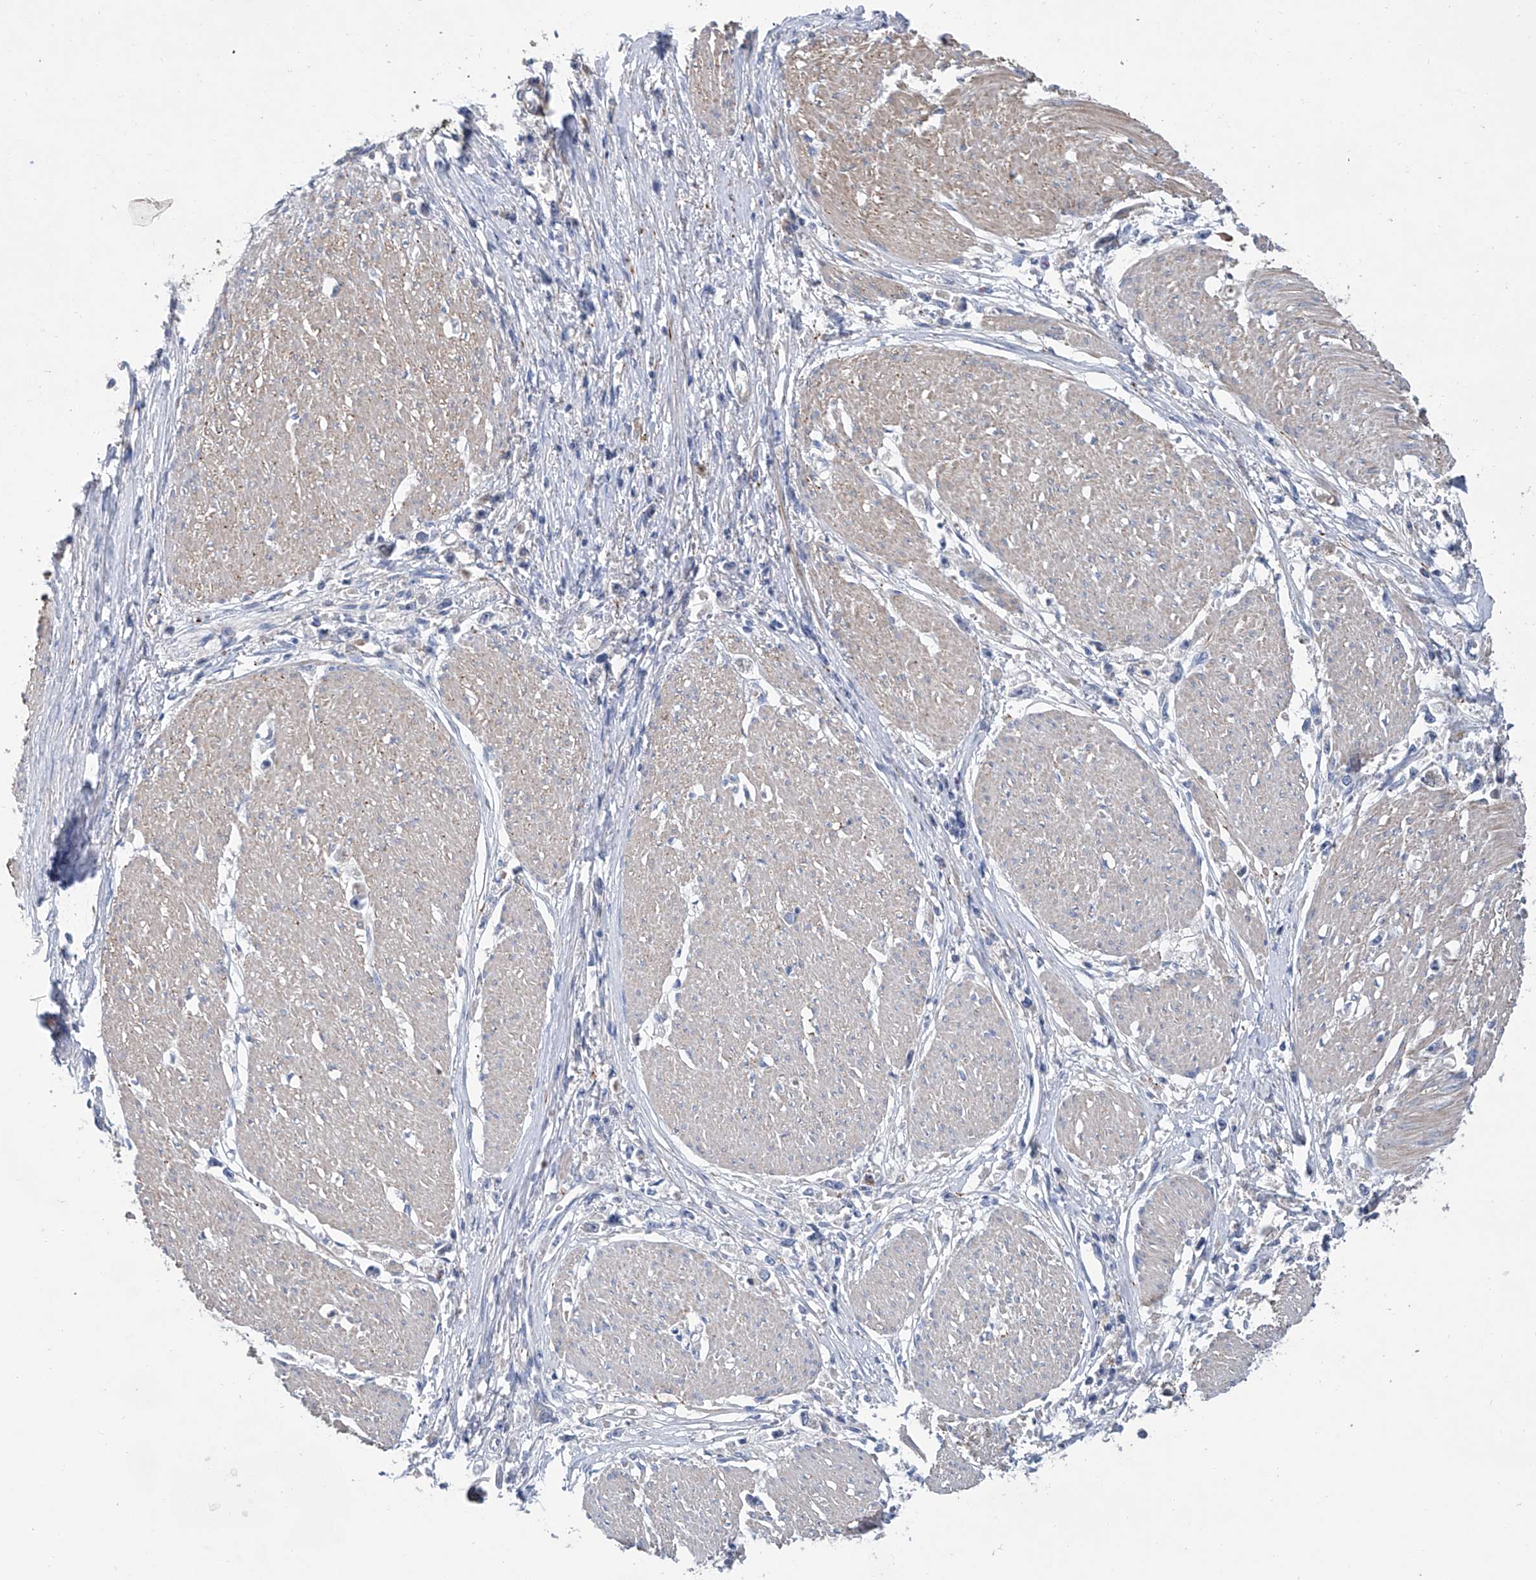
{"staining": {"intensity": "negative", "quantity": "none", "location": "none"}, "tissue": "stomach cancer", "cell_type": "Tumor cells", "image_type": "cancer", "snomed": [{"axis": "morphology", "description": "Adenocarcinoma, NOS"}, {"axis": "topography", "description": "Stomach"}], "caption": "Photomicrograph shows no significant protein expression in tumor cells of adenocarcinoma (stomach). (DAB (3,3'-diaminobenzidine) immunohistochemistry with hematoxylin counter stain).", "gene": "GPT", "patient": {"sex": "female", "age": 59}}